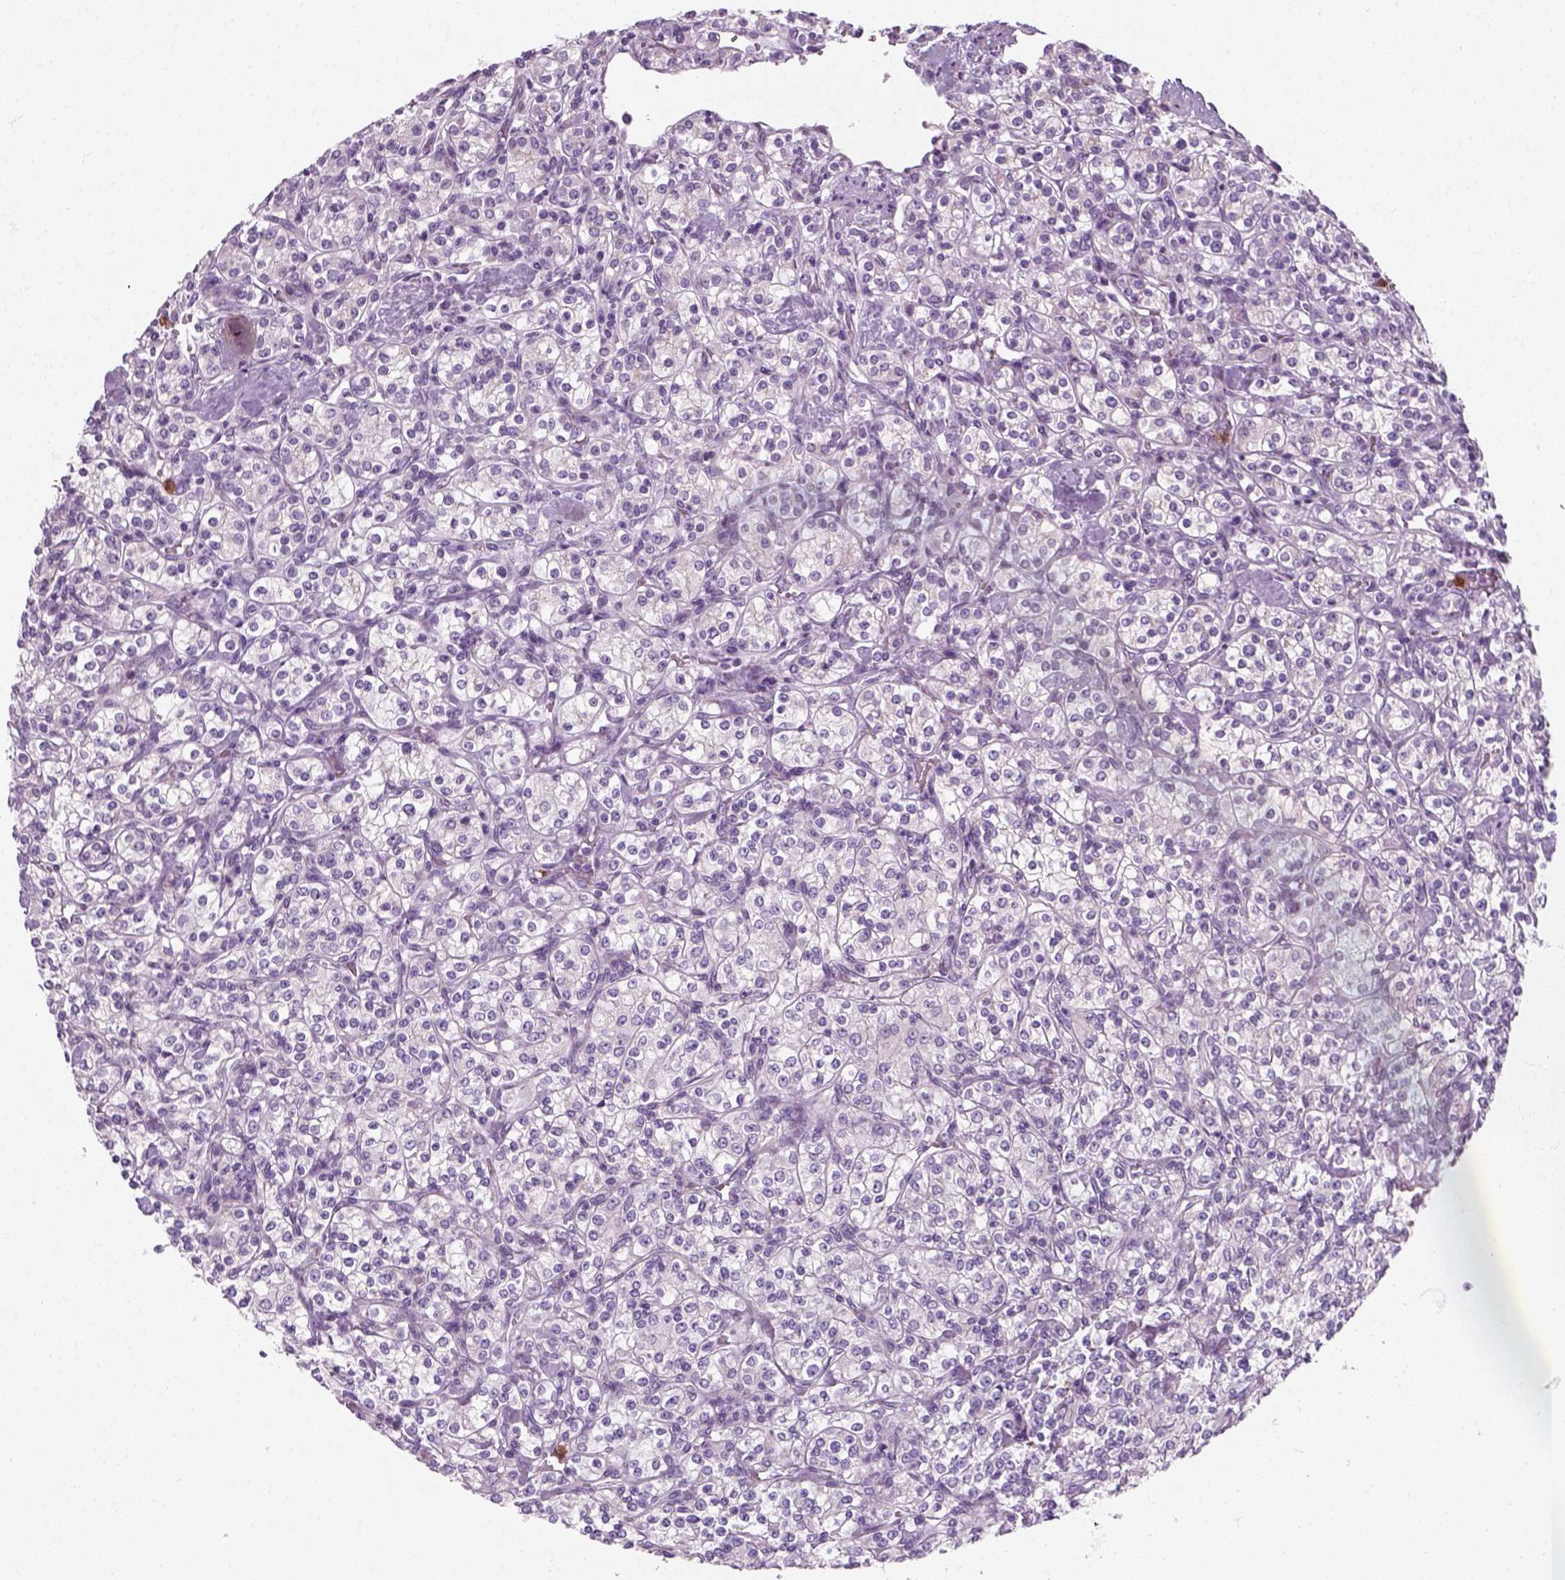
{"staining": {"intensity": "negative", "quantity": "none", "location": "none"}, "tissue": "renal cancer", "cell_type": "Tumor cells", "image_type": "cancer", "snomed": [{"axis": "morphology", "description": "Adenocarcinoma, NOS"}, {"axis": "topography", "description": "Kidney"}], "caption": "High magnification brightfield microscopy of renal adenocarcinoma stained with DAB (3,3'-diaminobenzidine) (brown) and counterstained with hematoxylin (blue): tumor cells show no significant positivity.", "gene": "IL4", "patient": {"sex": "male", "age": 77}}